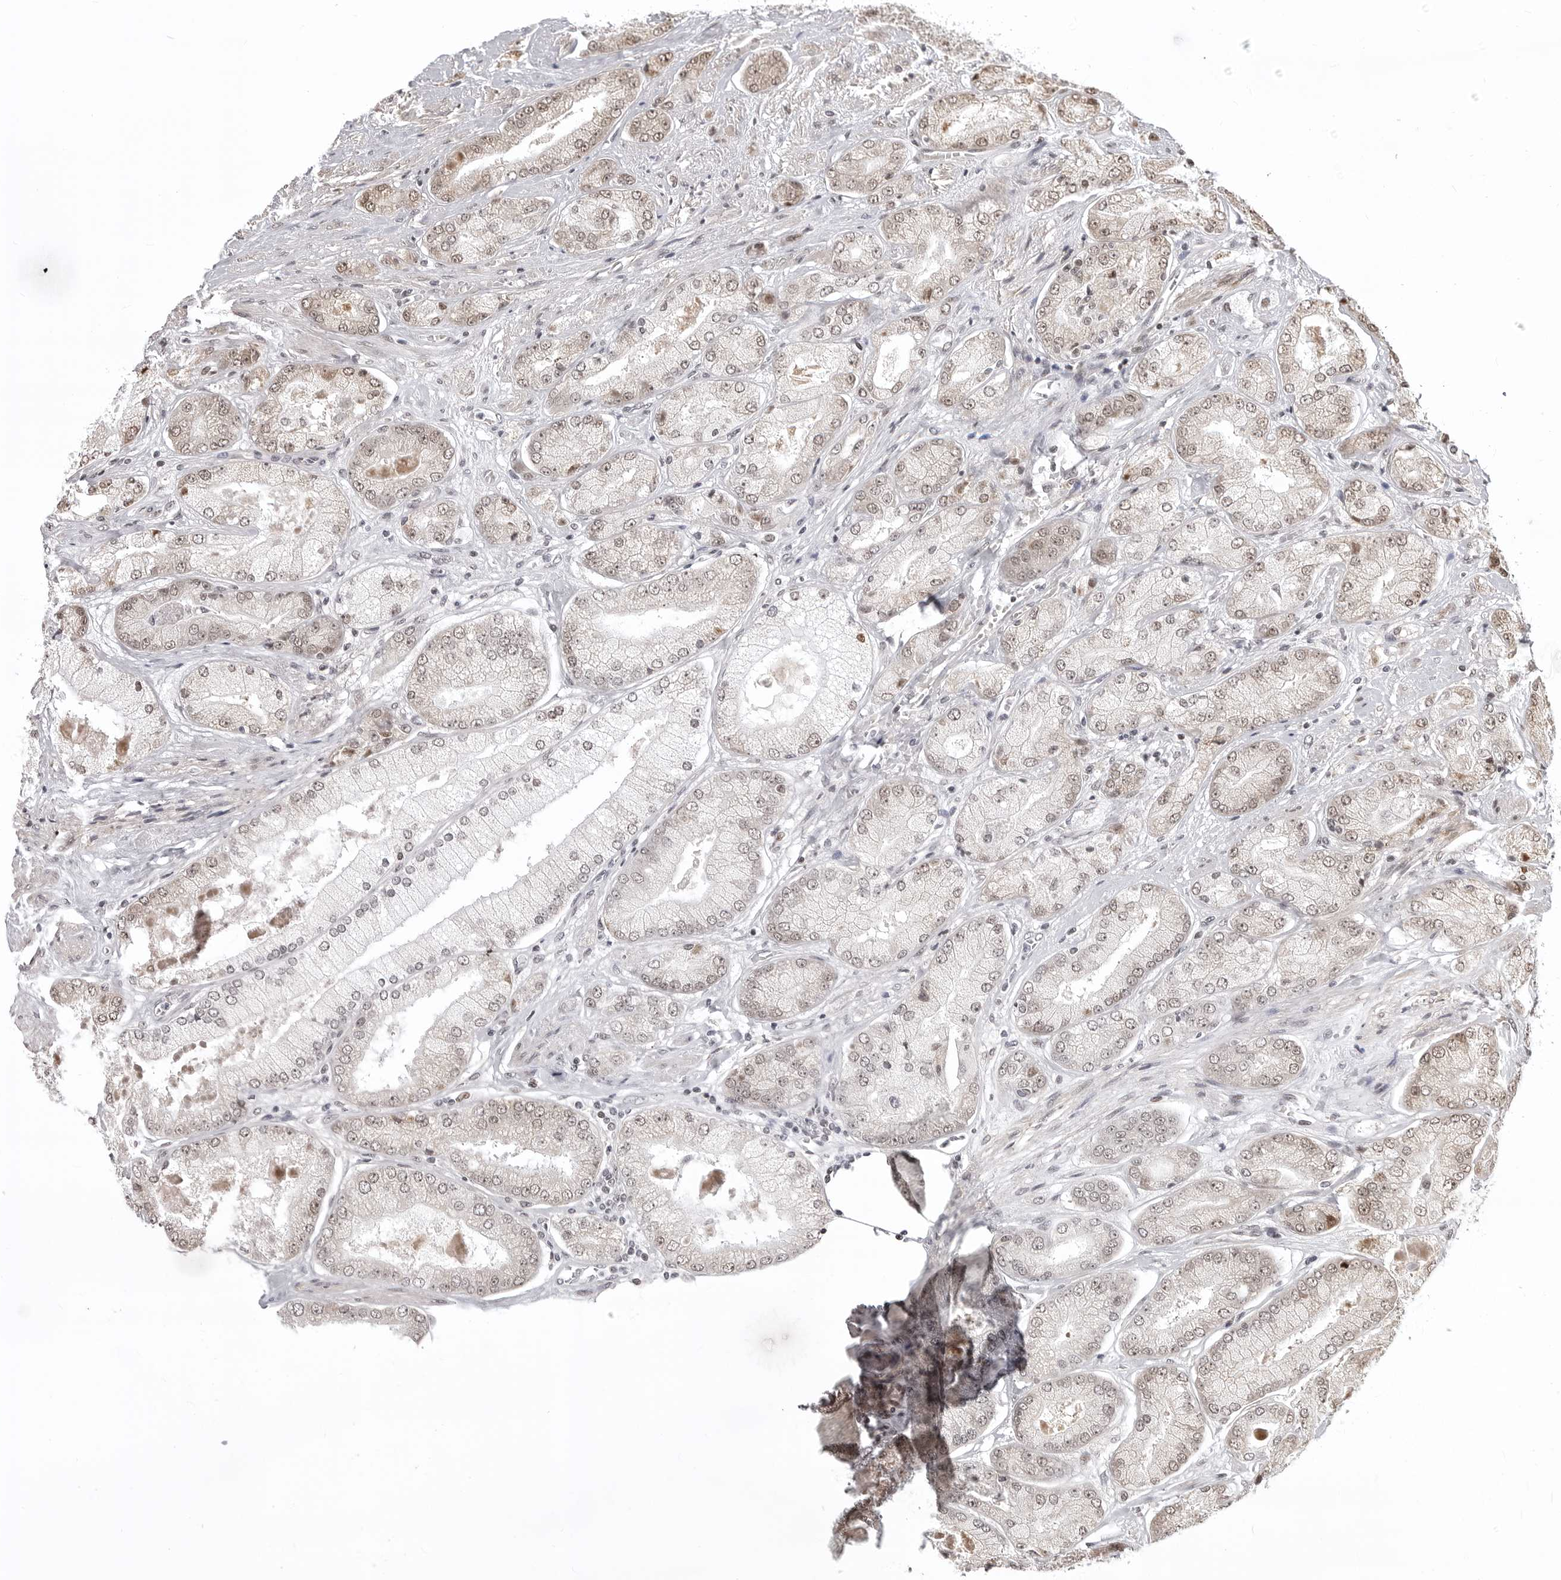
{"staining": {"intensity": "weak", "quantity": ">75%", "location": "nuclear"}, "tissue": "prostate cancer", "cell_type": "Tumor cells", "image_type": "cancer", "snomed": [{"axis": "morphology", "description": "Adenocarcinoma, High grade"}, {"axis": "topography", "description": "Prostate"}], "caption": "A histopathology image of human prostate cancer stained for a protein exhibits weak nuclear brown staining in tumor cells.", "gene": "PHF3", "patient": {"sex": "male", "age": 58}}